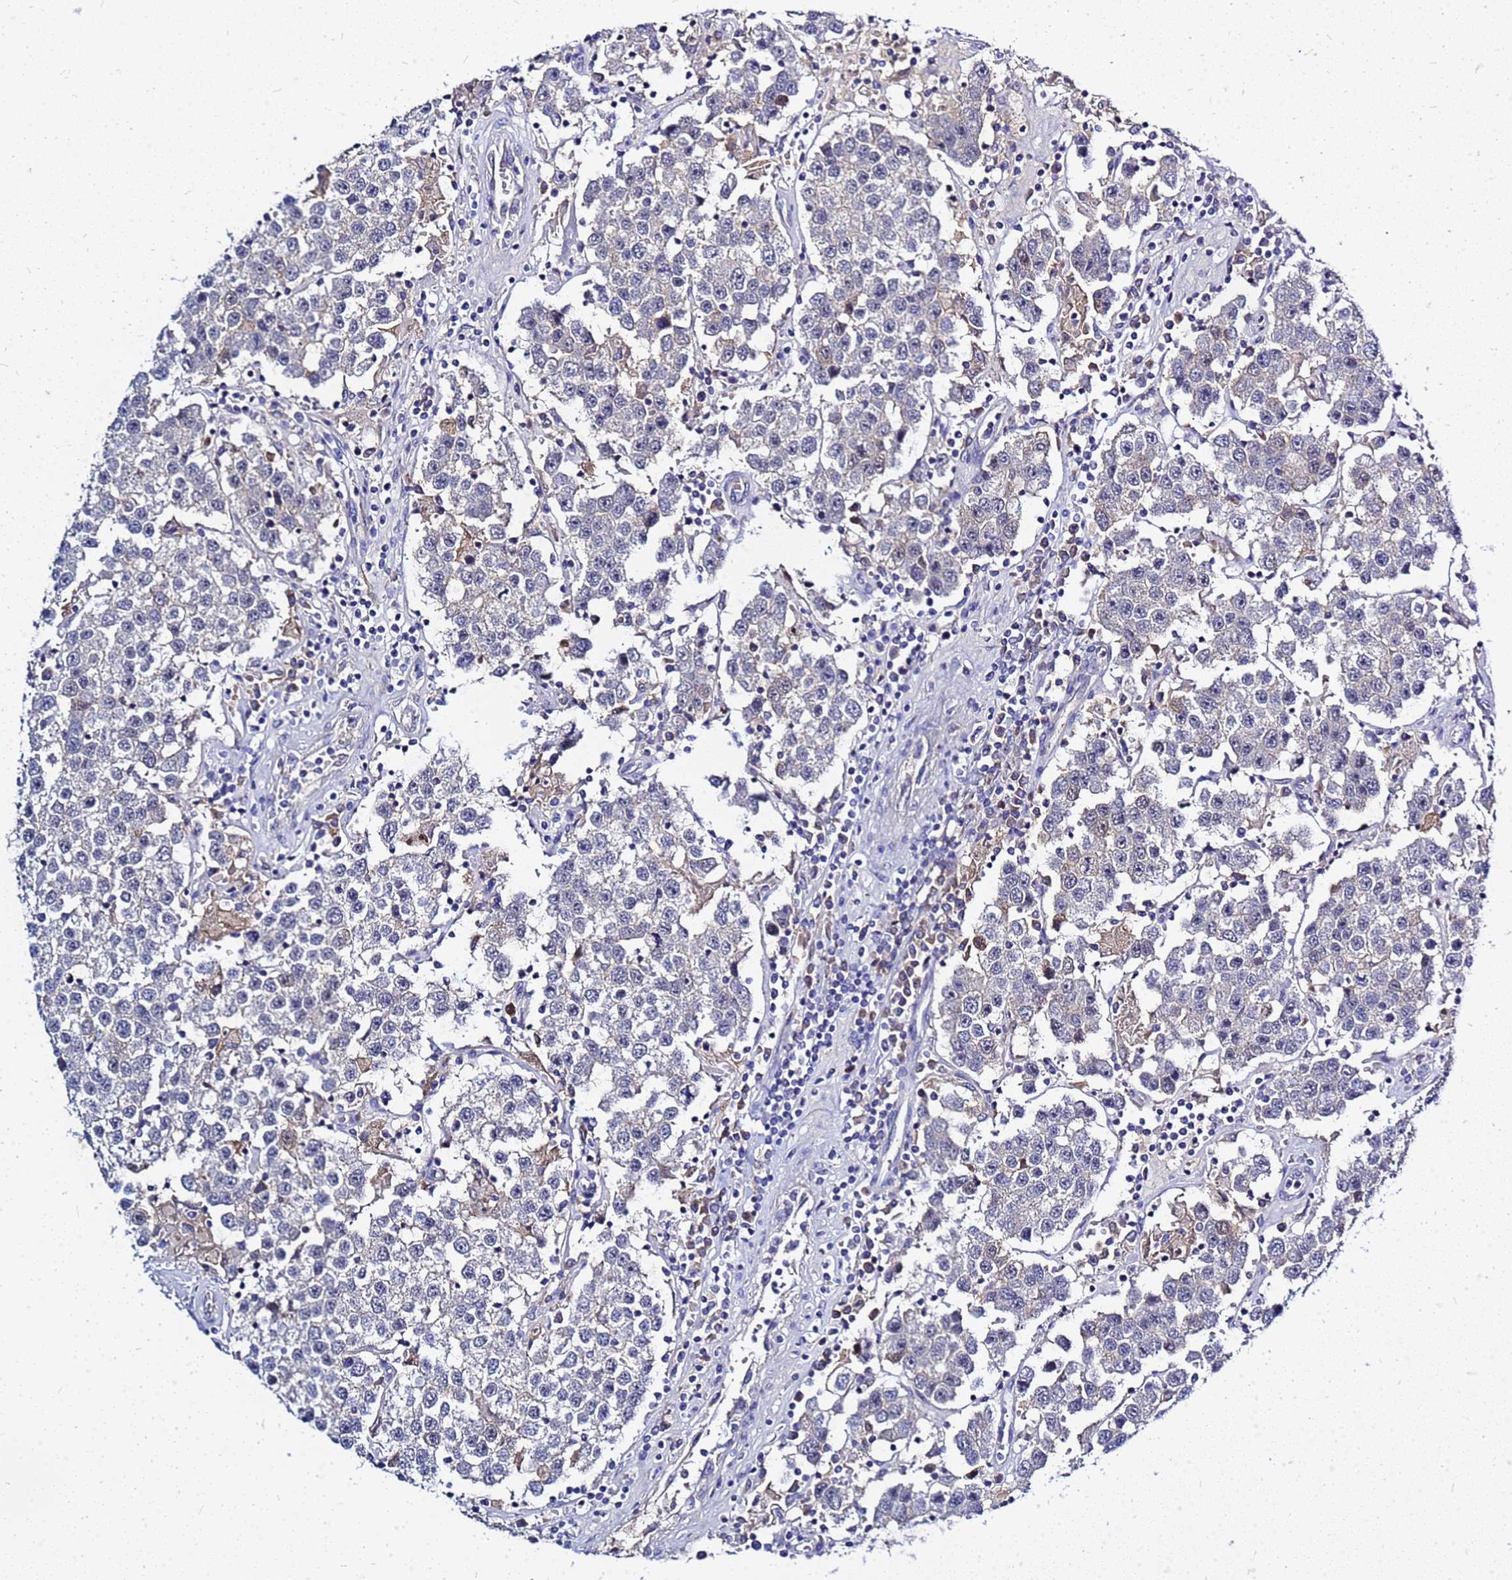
{"staining": {"intensity": "negative", "quantity": "none", "location": "none"}, "tissue": "testis cancer", "cell_type": "Tumor cells", "image_type": "cancer", "snomed": [{"axis": "morphology", "description": "Seminoma, NOS"}, {"axis": "topography", "description": "Testis"}], "caption": "There is no significant positivity in tumor cells of seminoma (testis).", "gene": "SRGAP3", "patient": {"sex": "male", "age": 37}}